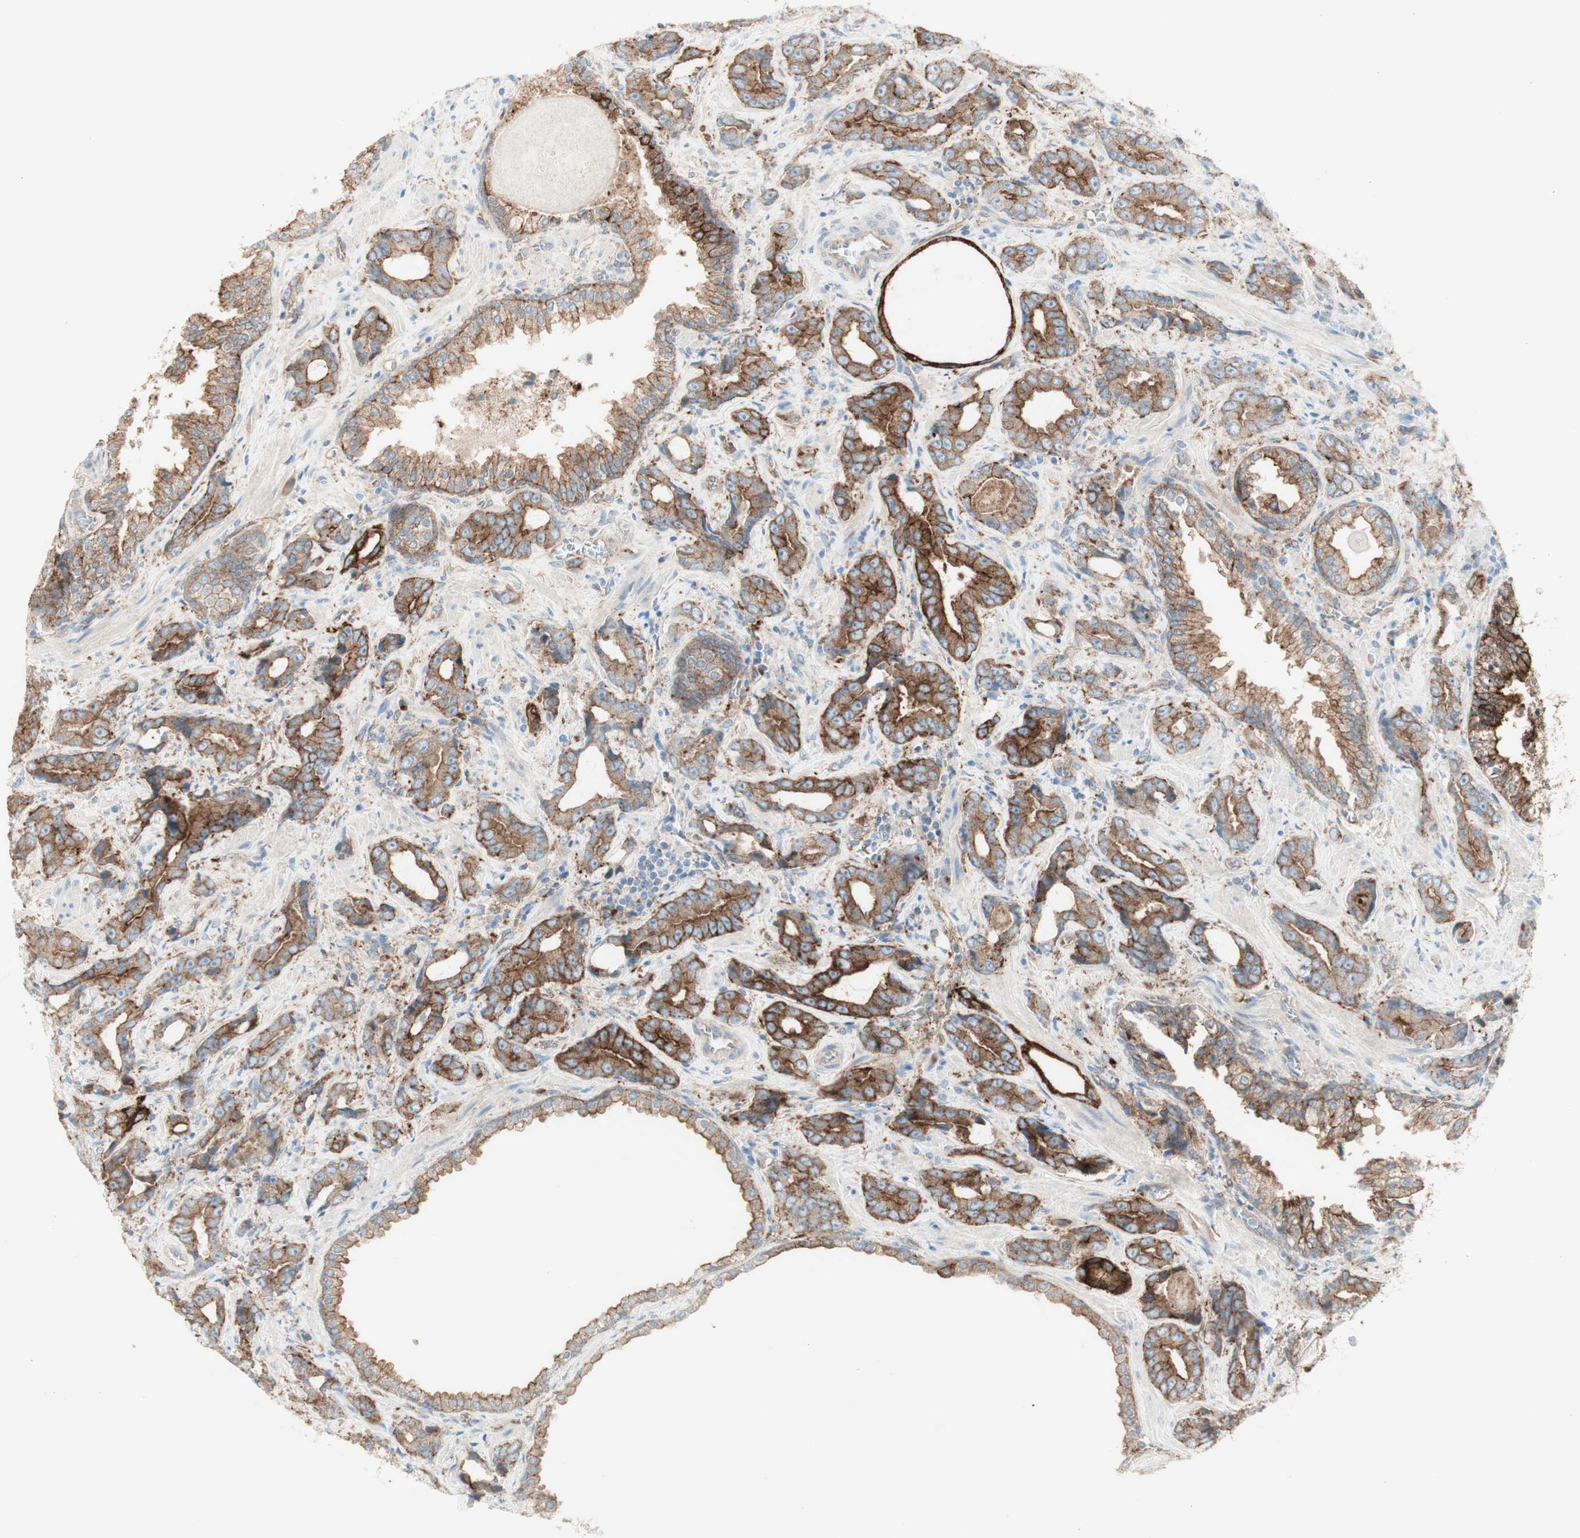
{"staining": {"intensity": "moderate", "quantity": "25%-75%", "location": "cytoplasmic/membranous"}, "tissue": "prostate cancer", "cell_type": "Tumor cells", "image_type": "cancer", "snomed": [{"axis": "morphology", "description": "Adenocarcinoma, Low grade"}, {"axis": "topography", "description": "Prostate"}], "caption": "Tumor cells show medium levels of moderate cytoplasmic/membranous expression in approximately 25%-75% of cells in prostate low-grade adenocarcinoma.", "gene": "MYO6", "patient": {"sex": "male", "age": 60}}